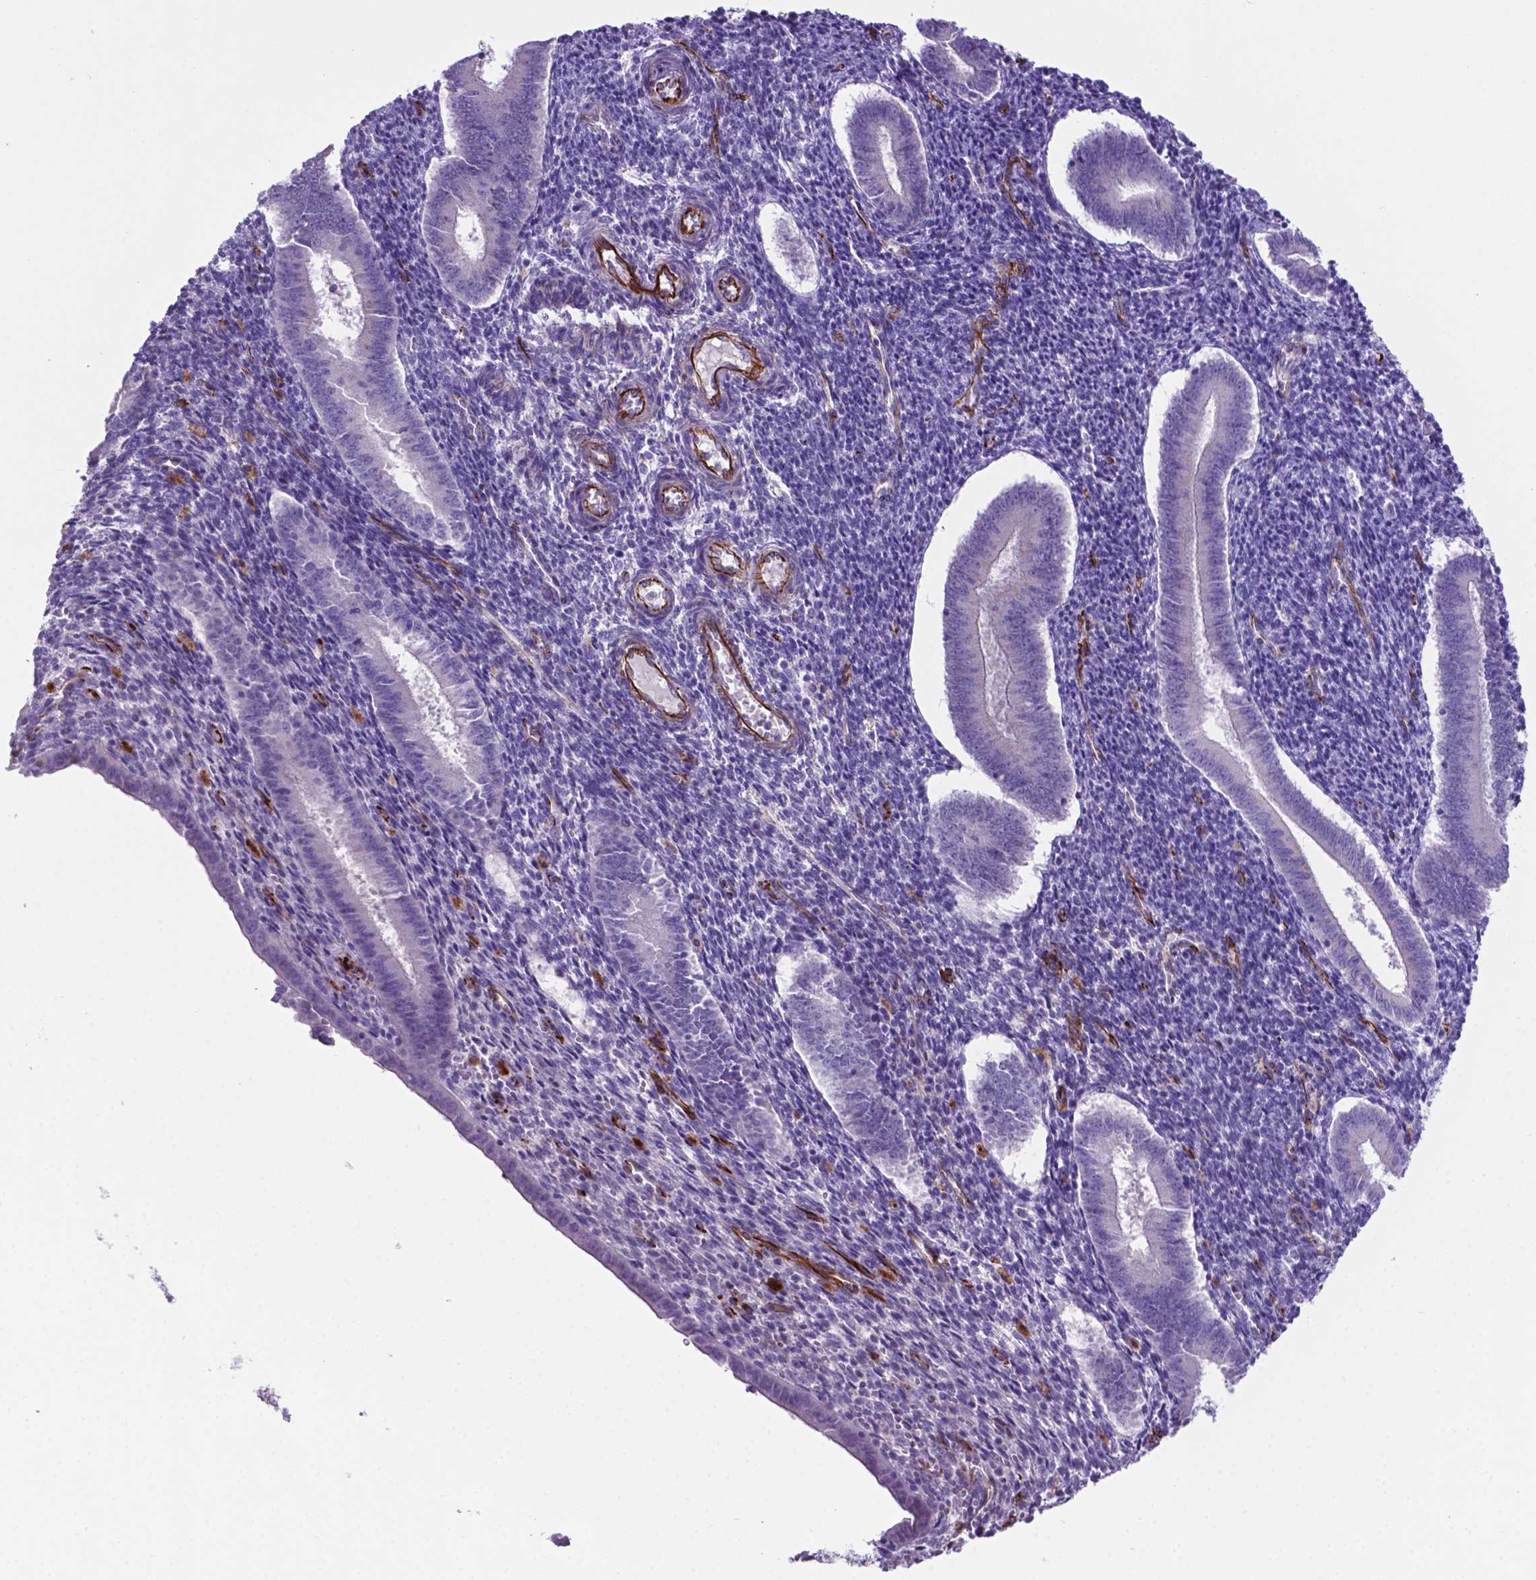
{"staining": {"intensity": "negative", "quantity": "none", "location": "none"}, "tissue": "endometrium", "cell_type": "Cells in endometrial stroma", "image_type": "normal", "snomed": [{"axis": "morphology", "description": "Normal tissue, NOS"}, {"axis": "topography", "description": "Endometrium"}], "caption": "IHC image of normal endometrium: endometrium stained with DAB (3,3'-diaminobenzidine) exhibits no significant protein positivity in cells in endometrial stroma. Nuclei are stained in blue.", "gene": "LZTR1", "patient": {"sex": "female", "age": 25}}